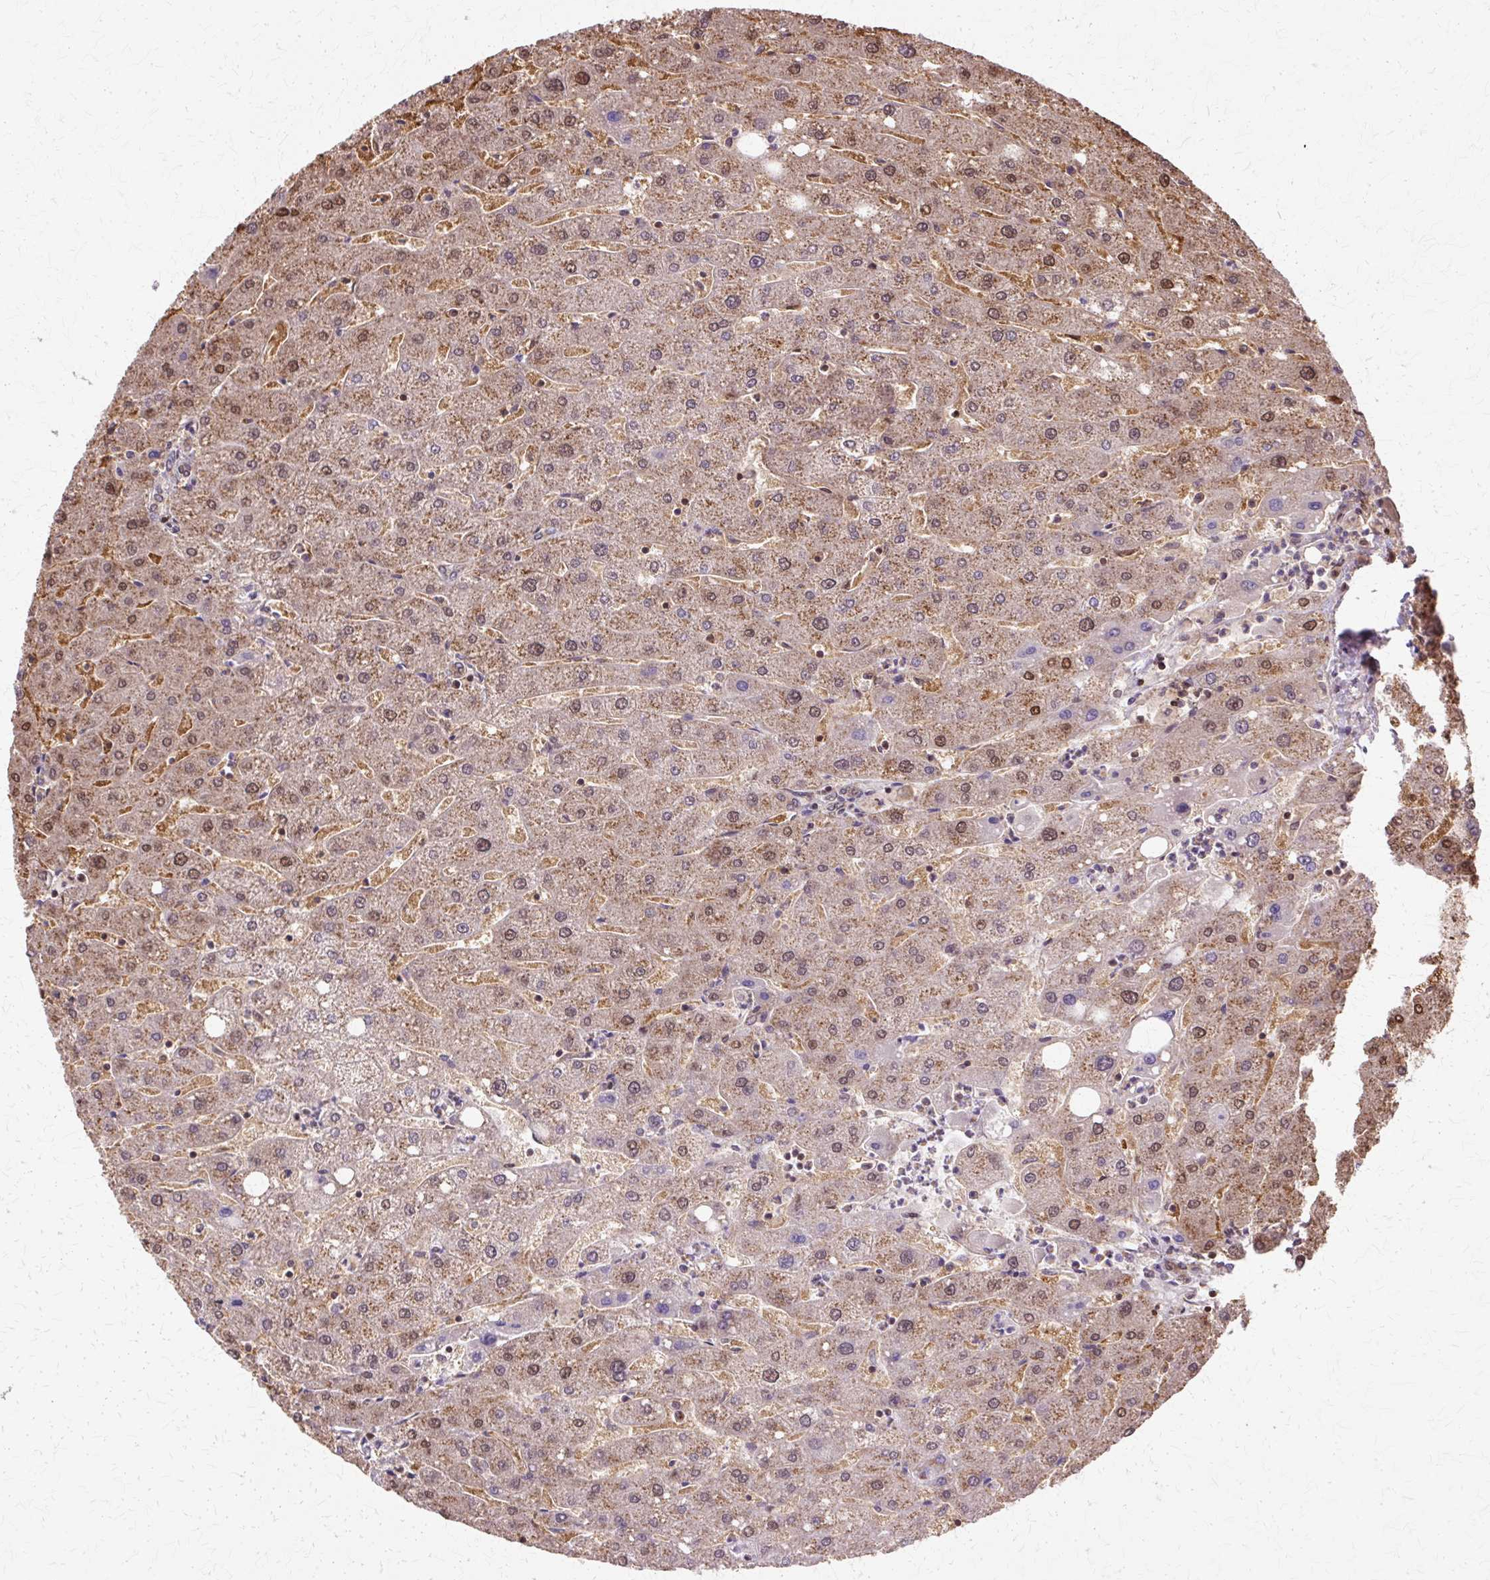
{"staining": {"intensity": "weak", "quantity": ">75%", "location": "nuclear"}, "tissue": "liver", "cell_type": "Cholangiocytes", "image_type": "normal", "snomed": [{"axis": "morphology", "description": "Normal tissue, NOS"}, {"axis": "topography", "description": "Liver"}], "caption": "This is a micrograph of immunohistochemistry staining of unremarkable liver, which shows weak positivity in the nuclear of cholangiocytes.", "gene": "COPB1", "patient": {"sex": "male", "age": 67}}